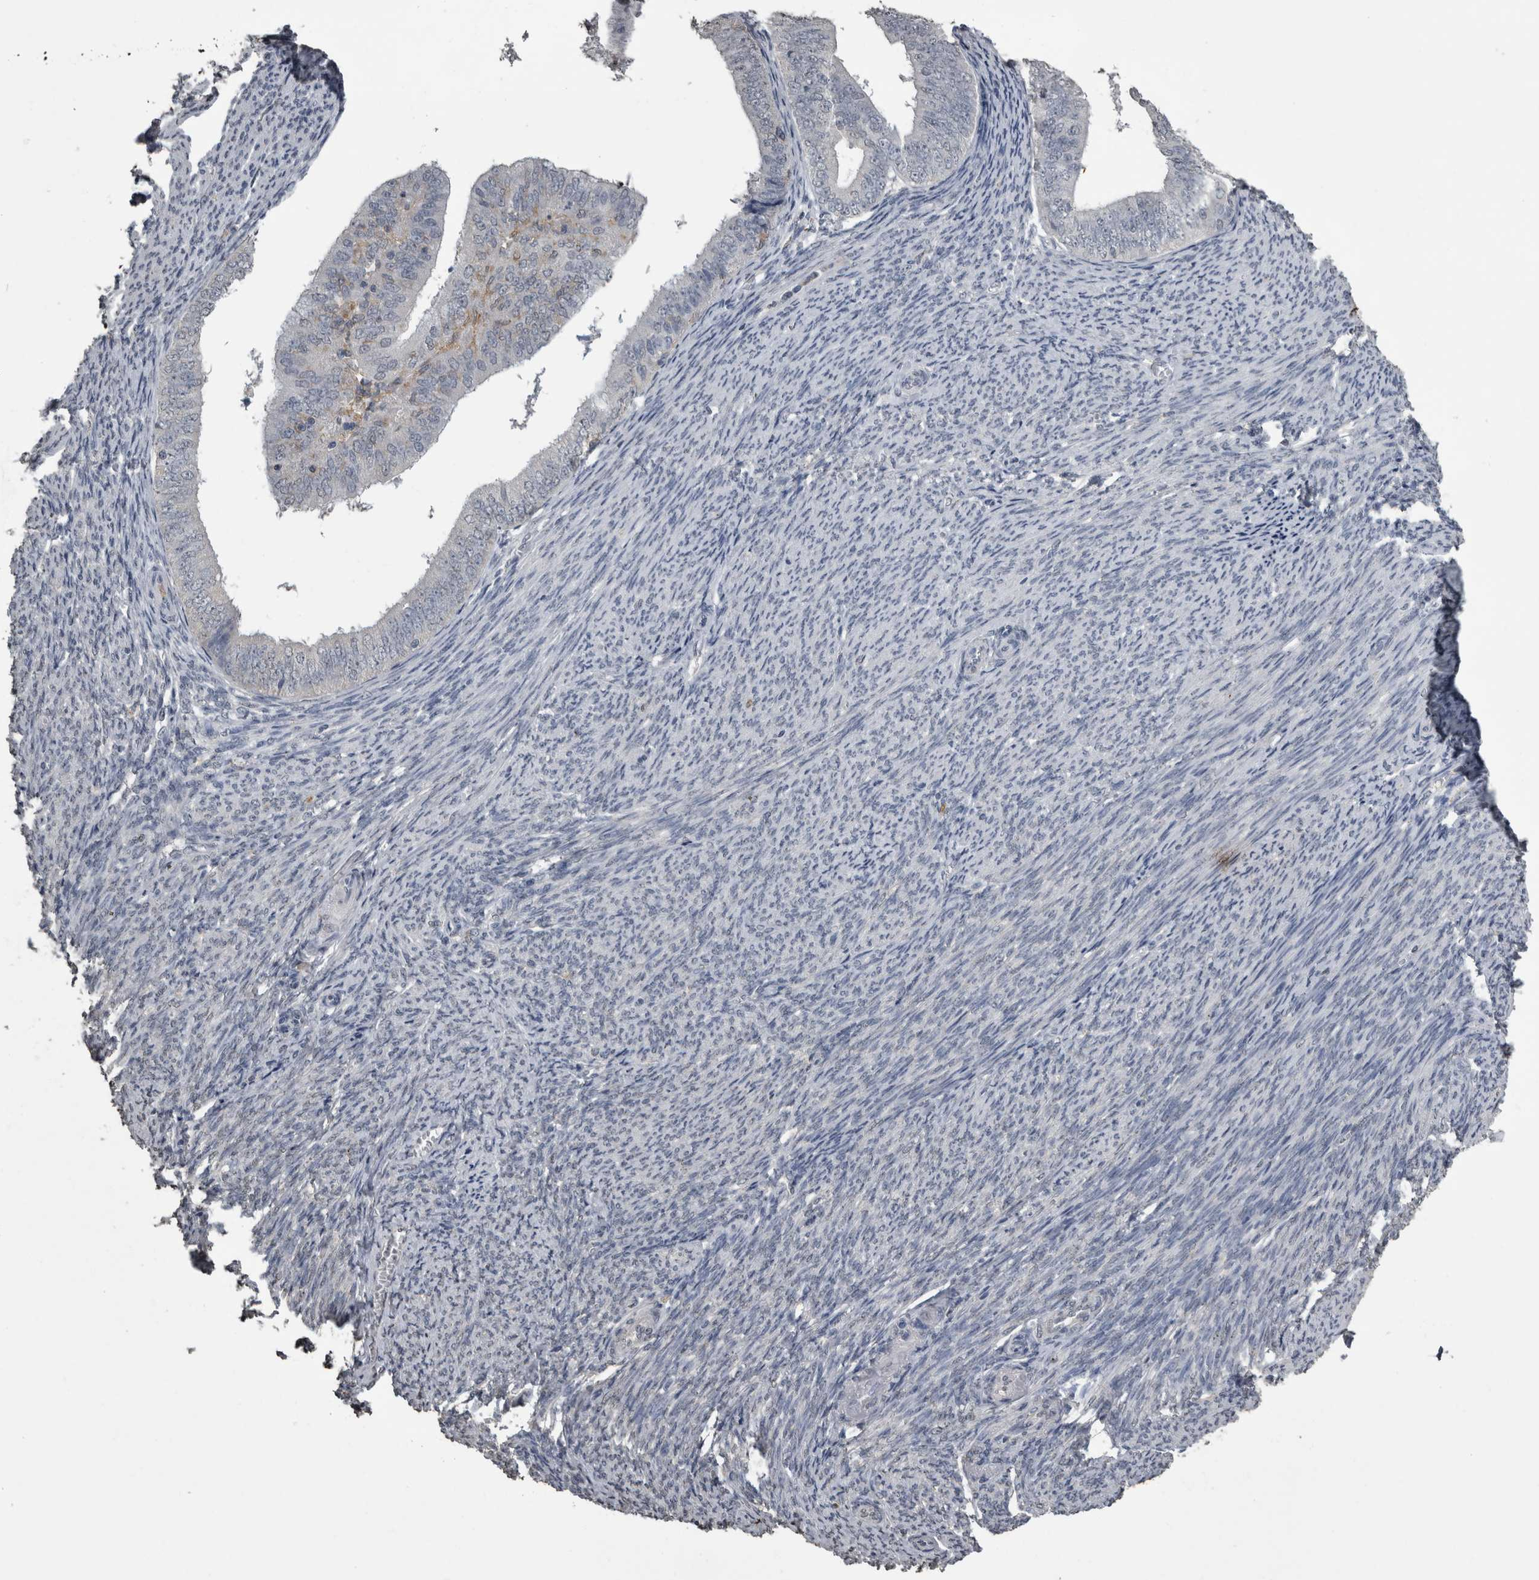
{"staining": {"intensity": "negative", "quantity": "none", "location": "none"}, "tissue": "endometrial cancer", "cell_type": "Tumor cells", "image_type": "cancer", "snomed": [{"axis": "morphology", "description": "Adenocarcinoma, NOS"}, {"axis": "topography", "description": "Endometrium"}], "caption": "This is a image of immunohistochemistry (IHC) staining of endometrial adenocarcinoma, which shows no expression in tumor cells. The staining is performed using DAB (3,3'-diaminobenzidine) brown chromogen with nuclei counter-stained in using hematoxylin.", "gene": "PIK3AP1", "patient": {"sex": "female", "age": 63}}